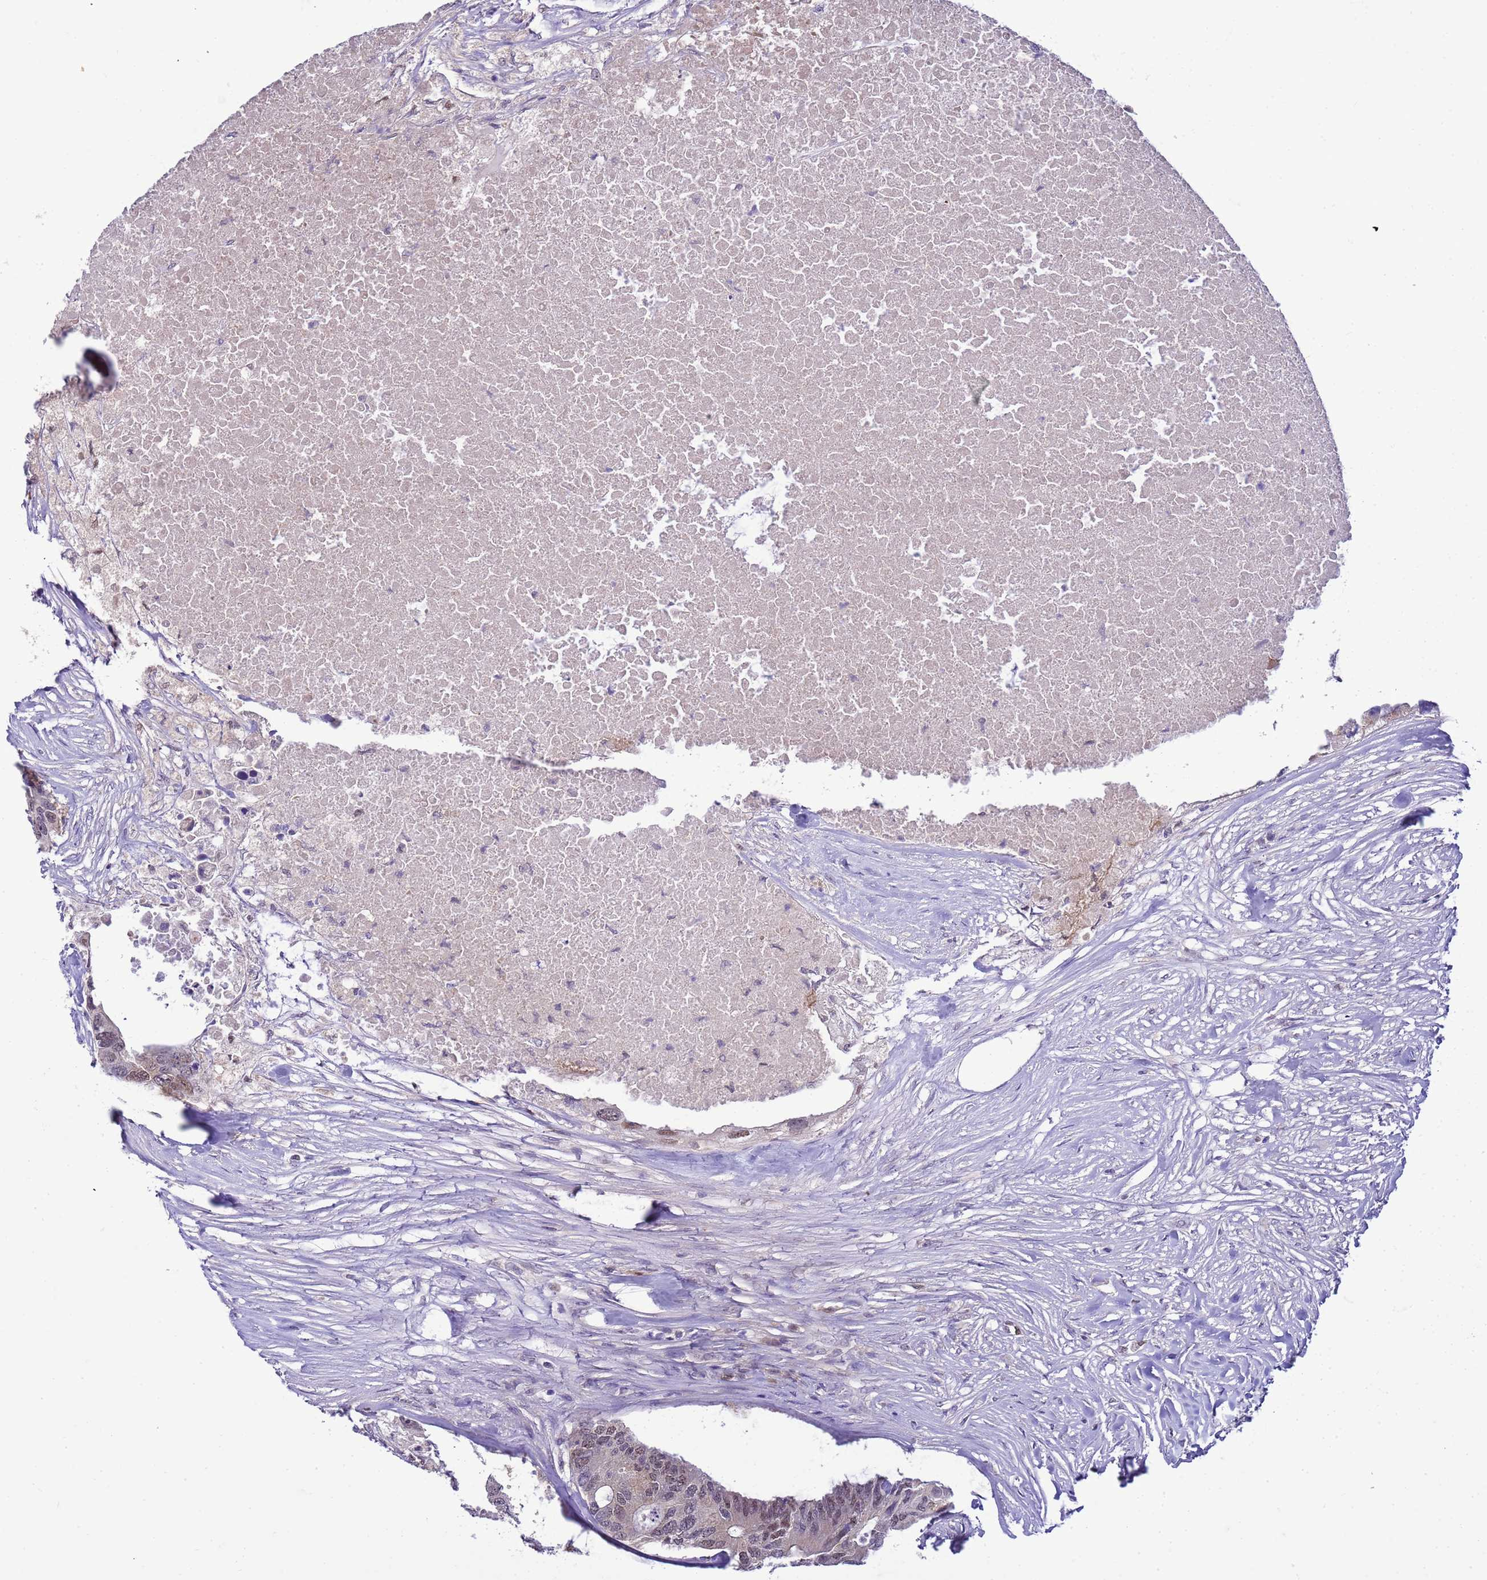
{"staining": {"intensity": "weak", "quantity": ">75%", "location": "nuclear"}, "tissue": "colorectal cancer", "cell_type": "Tumor cells", "image_type": "cancer", "snomed": [{"axis": "morphology", "description": "Adenocarcinoma, NOS"}, {"axis": "topography", "description": "Colon"}], "caption": "This histopathology image exhibits colorectal adenocarcinoma stained with IHC to label a protein in brown. The nuclear of tumor cells show weak positivity for the protein. Nuclei are counter-stained blue.", "gene": "DDI2", "patient": {"sex": "male", "age": 71}}